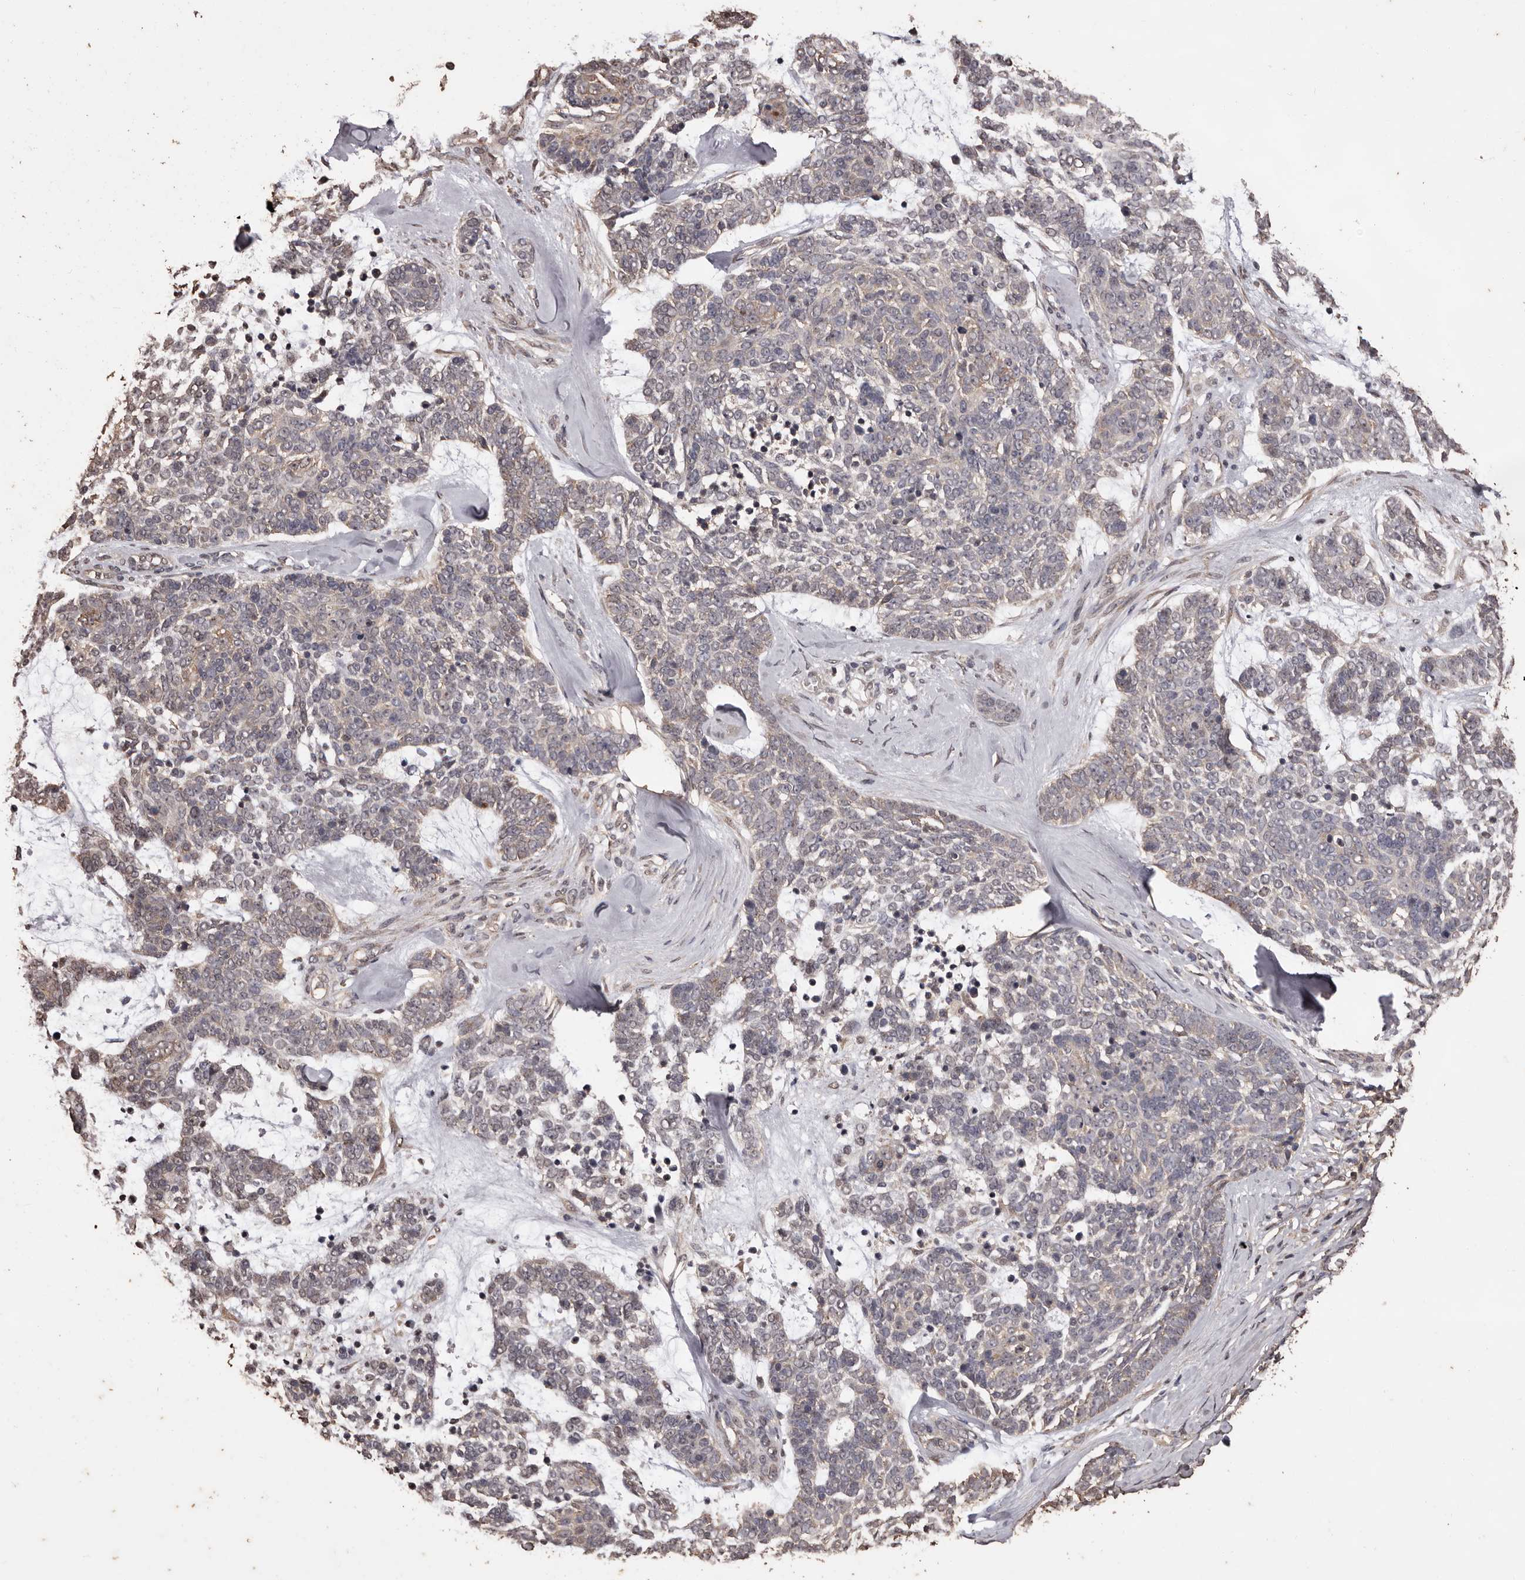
{"staining": {"intensity": "negative", "quantity": "none", "location": "none"}, "tissue": "skin cancer", "cell_type": "Tumor cells", "image_type": "cancer", "snomed": [{"axis": "morphology", "description": "Basal cell carcinoma"}, {"axis": "topography", "description": "Skin"}], "caption": "Immunohistochemistry micrograph of human skin cancer stained for a protein (brown), which reveals no positivity in tumor cells.", "gene": "NAV1", "patient": {"sex": "female", "age": 81}}